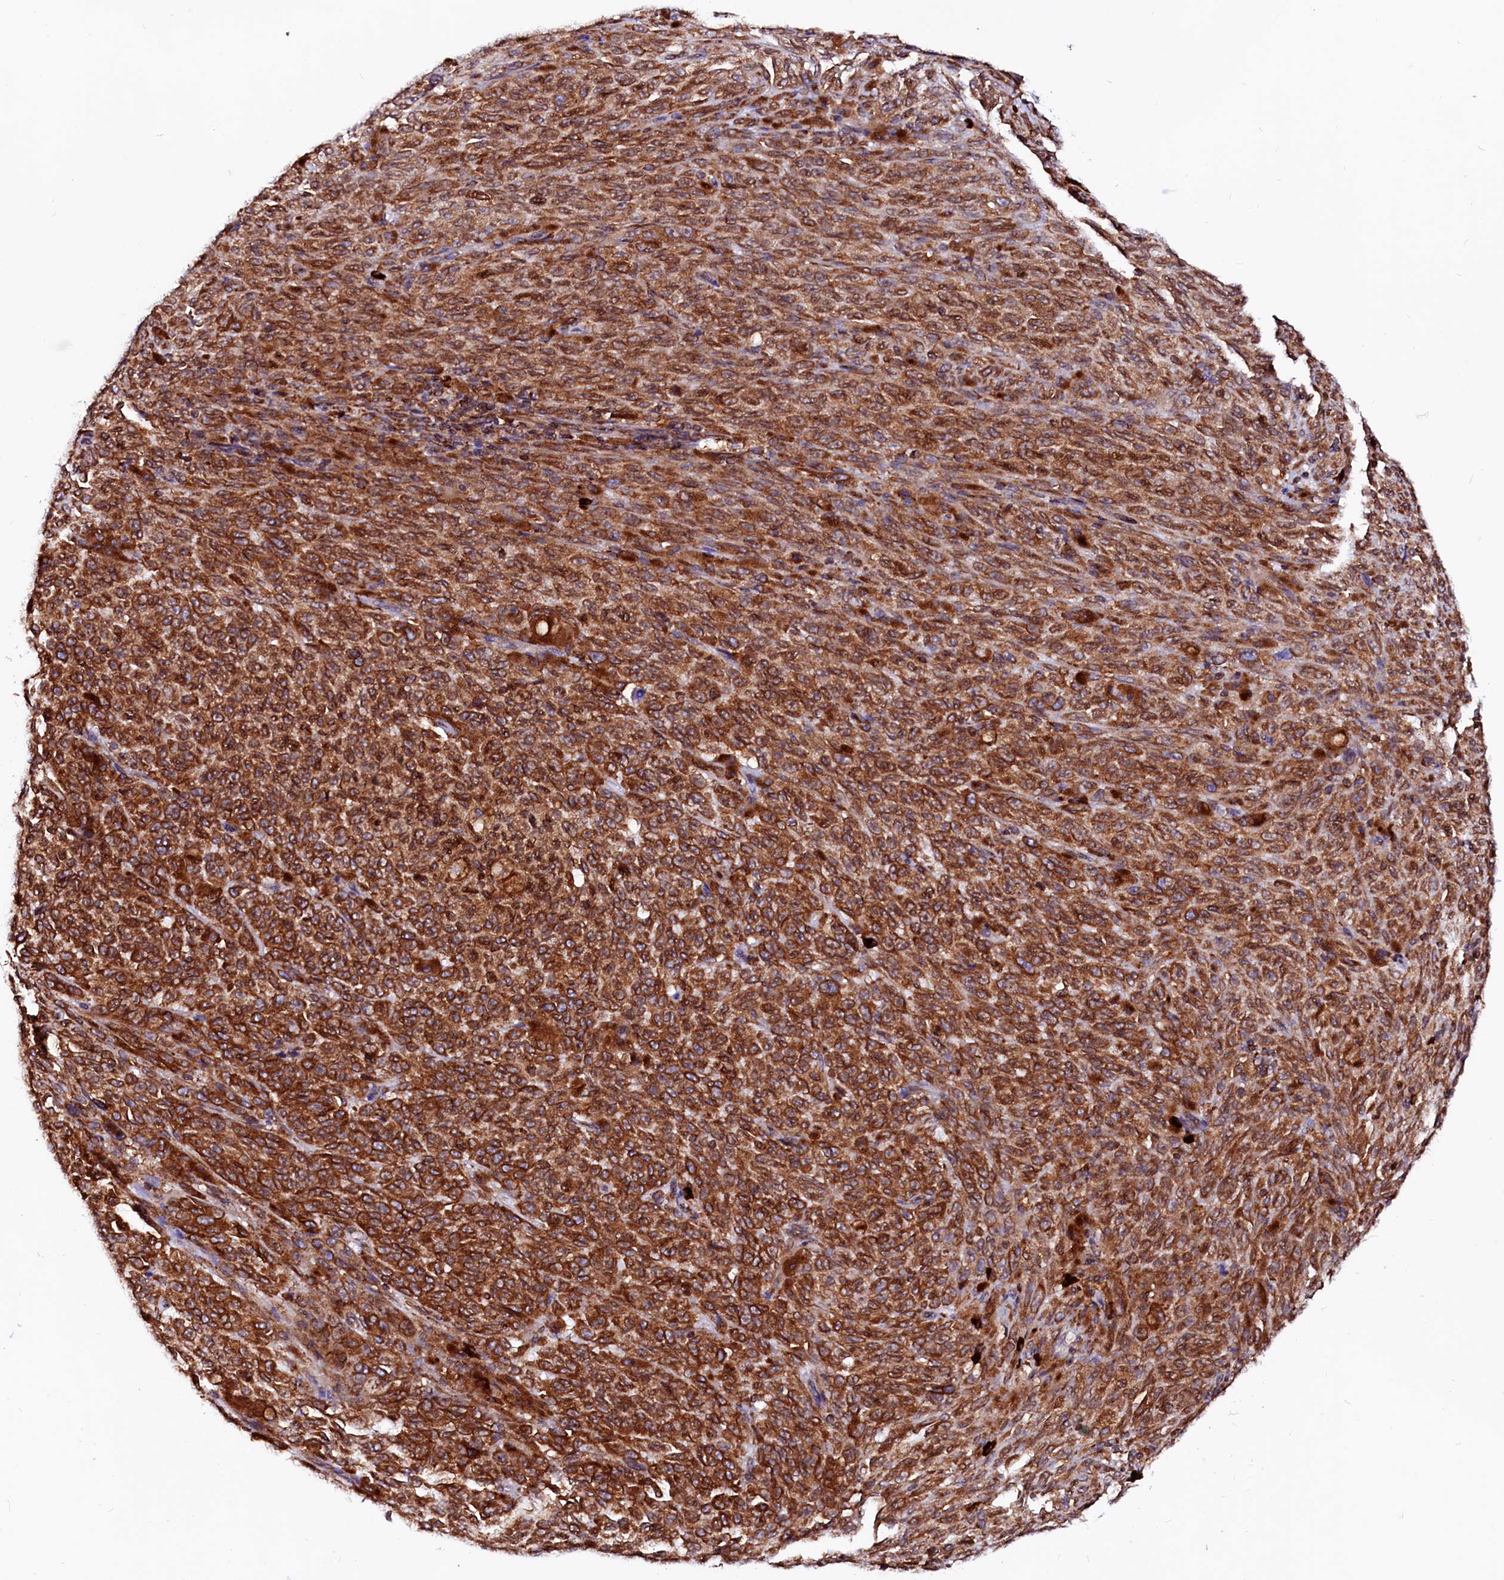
{"staining": {"intensity": "strong", "quantity": ">75%", "location": "cytoplasmic/membranous"}, "tissue": "melanoma", "cell_type": "Tumor cells", "image_type": "cancer", "snomed": [{"axis": "morphology", "description": "Malignant melanoma, NOS"}, {"axis": "topography", "description": "Skin"}], "caption": "The immunohistochemical stain labels strong cytoplasmic/membranous positivity in tumor cells of malignant melanoma tissue.", "gene": "DERL1", "patient": {"sex": "female", "age": 82}}